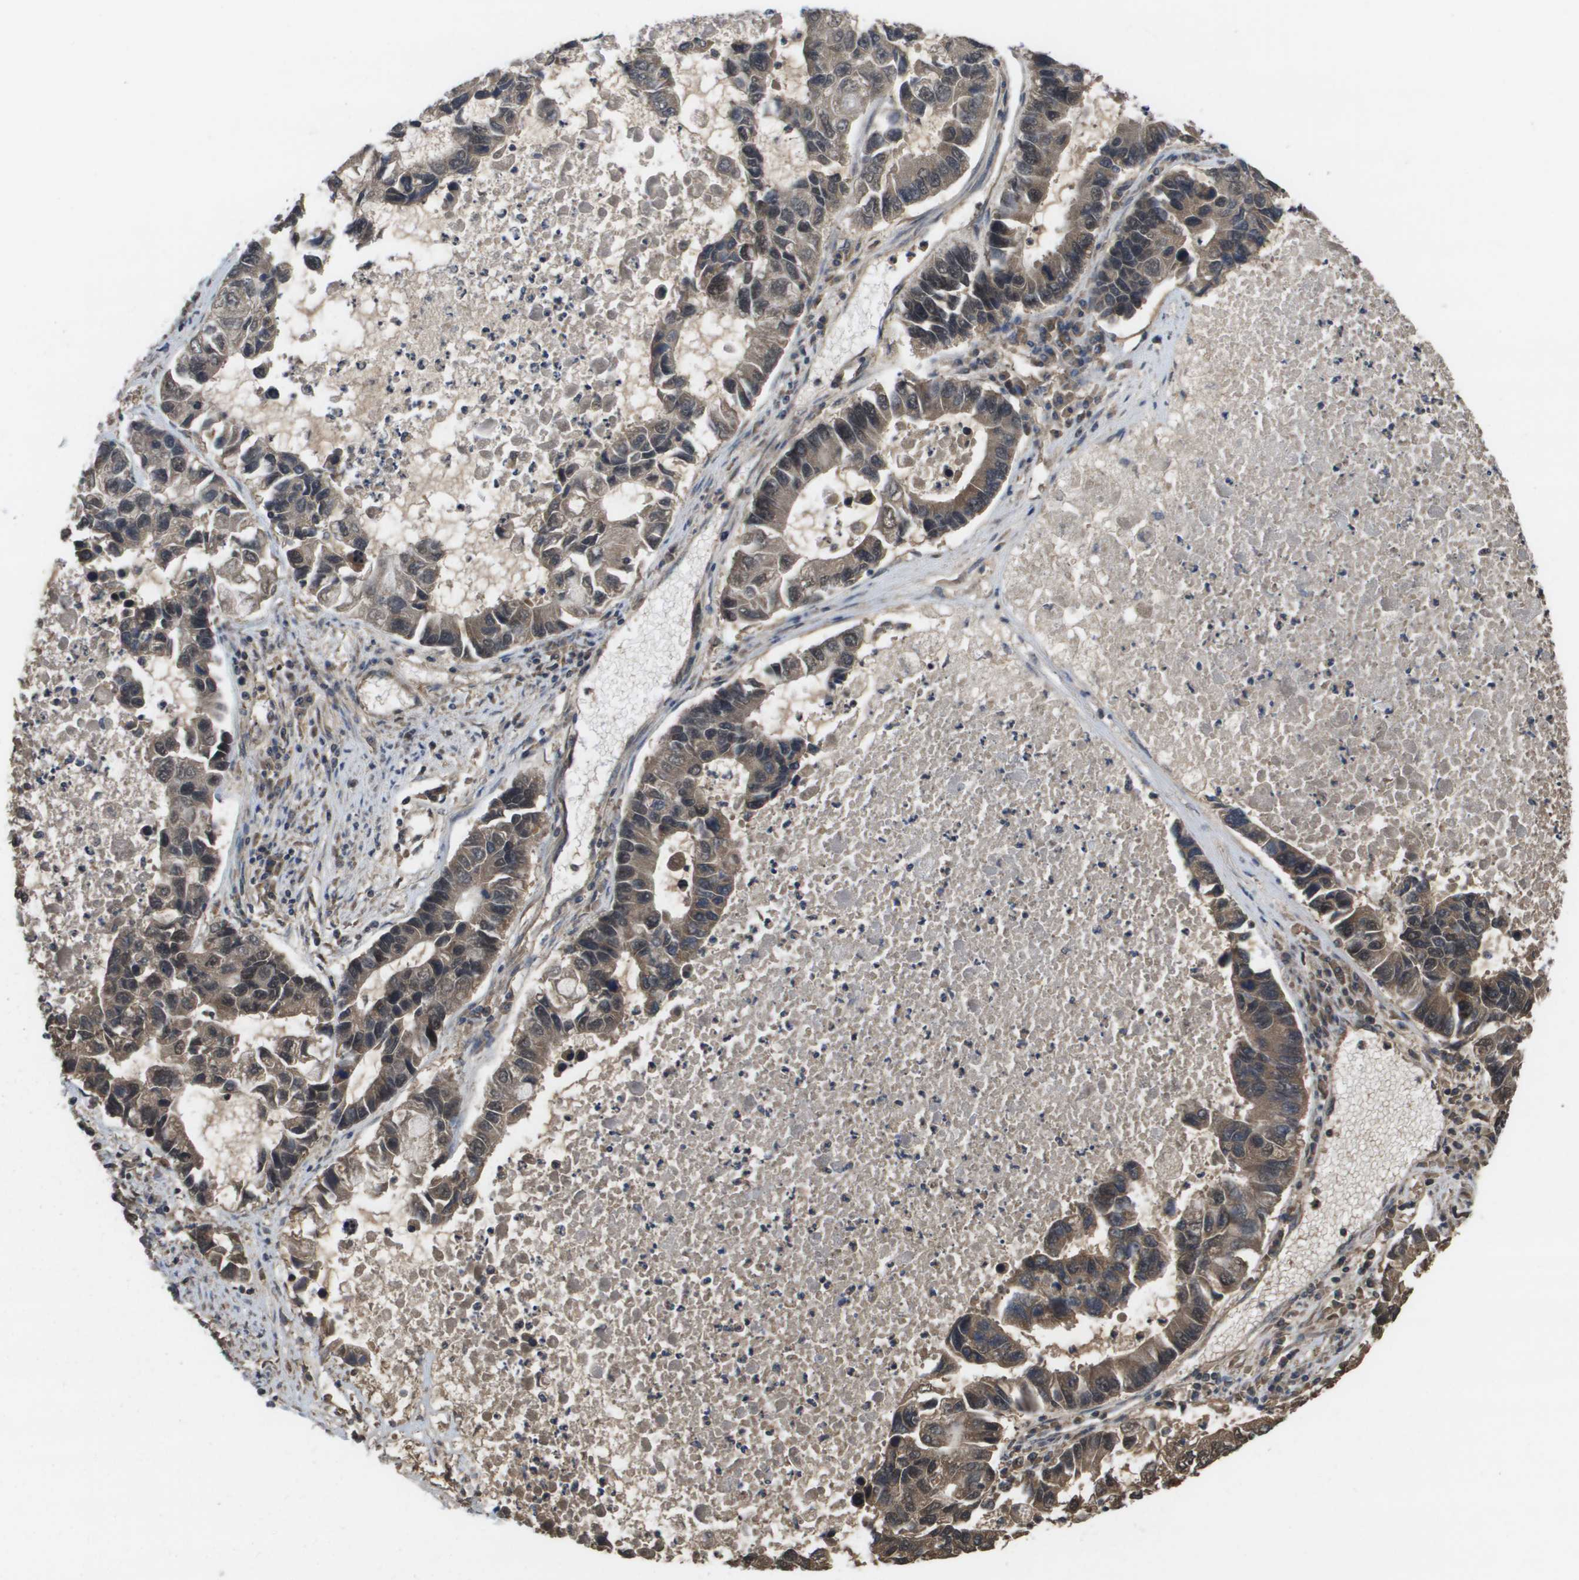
{"staining": {"intensity": "moderate", "quantity": ">75%", "location": "cytoplasmic/membranous"}, "tissue": "lung cancer", "cell_type": "Tumor cells", "image_type": "cancer", "snomed": [{"axis": "morphology", "description": "Adenocarcinoma, NOS"}, {"axis": "topography", "description": "Lung"}], "caption": "A brown stain labels moderate cytoplasmic/membranous positivity of a protein in human lung cancer (adenocarcinoma) tumor cells.", "gene": "AMBRA1", "patient": {"sex": "female", "age": 51}}